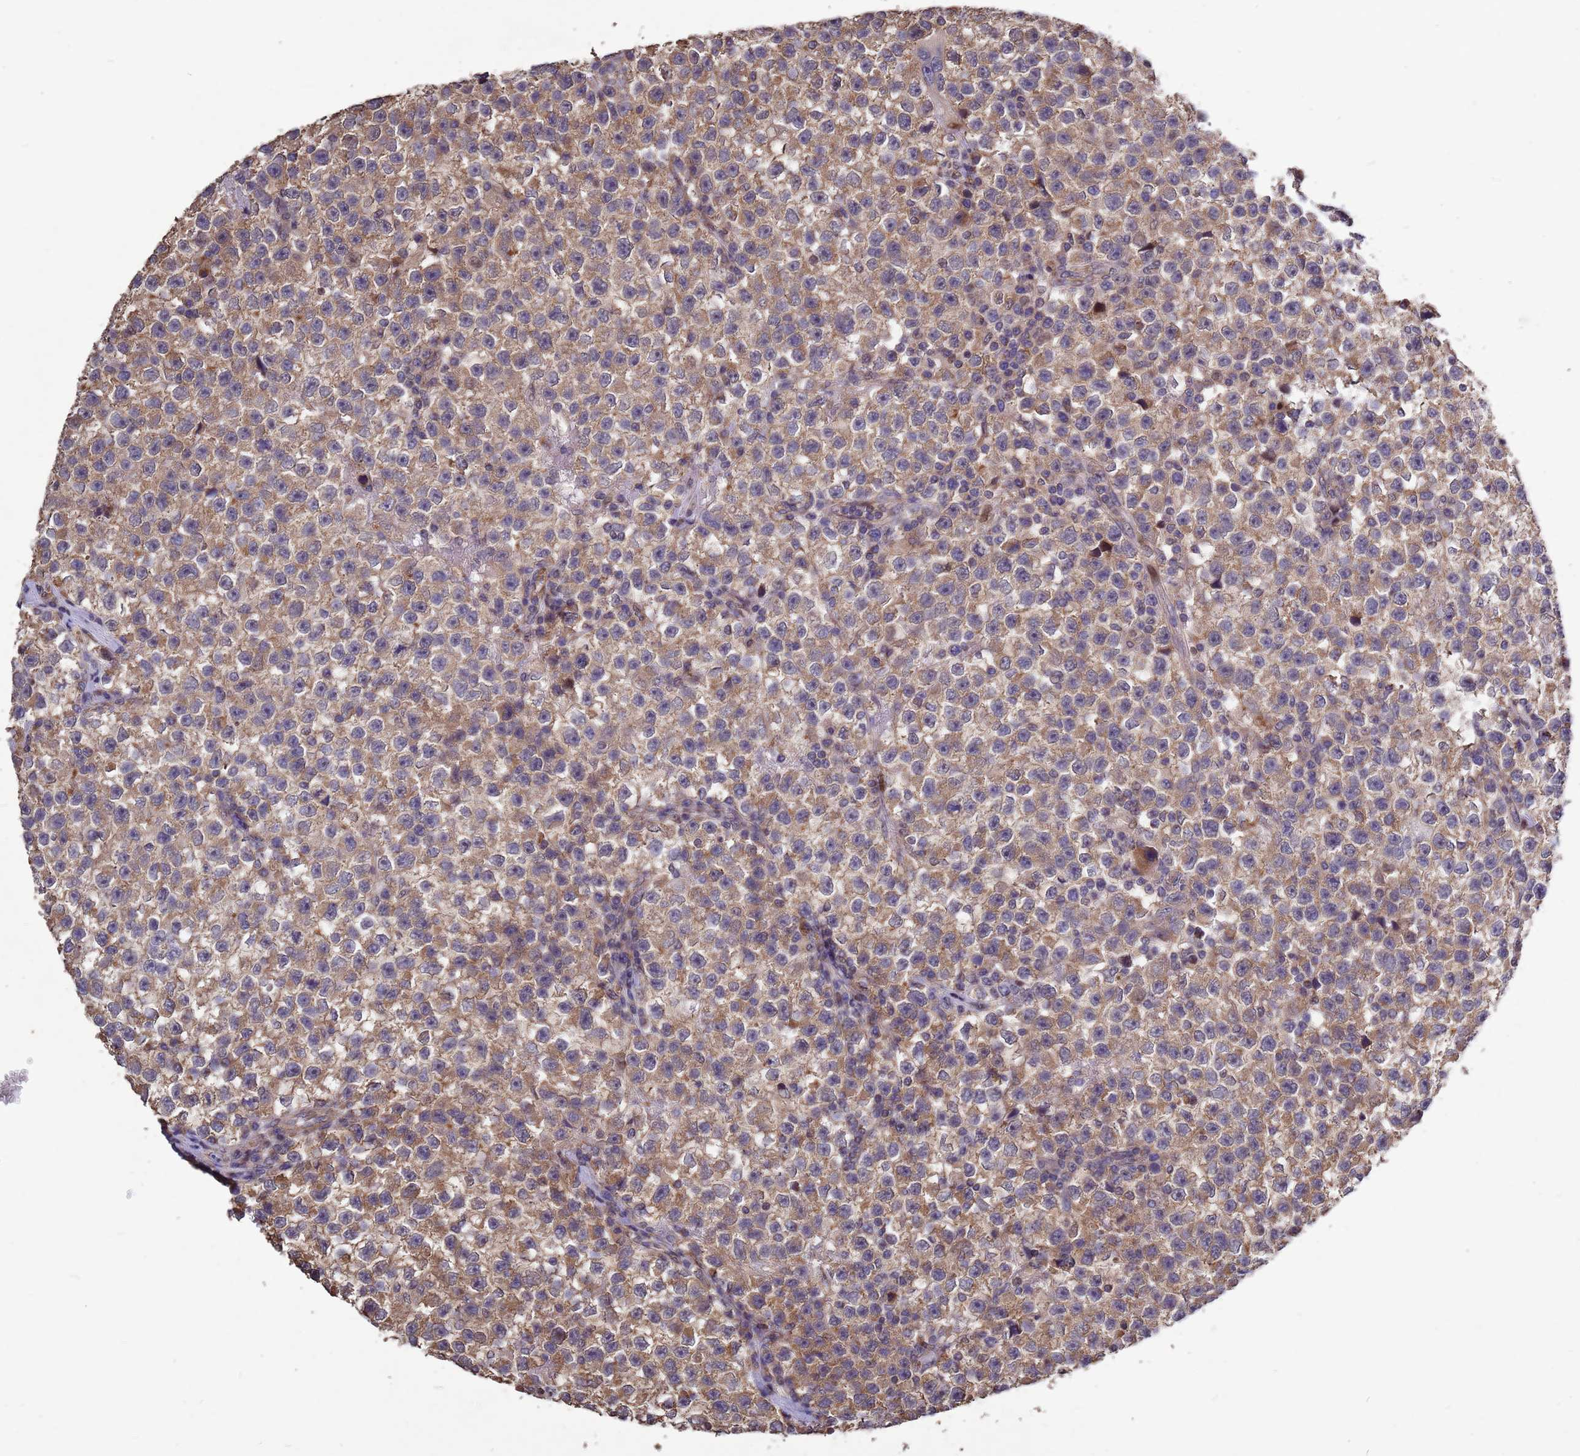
{"staining": {"intensity": "moderate", "quantity": ">75%", "location": "cytoplasmic/membranous"}, "tissue": "testis cancer", "cell_type": "Tumor cells", "image_type": "cancer", "snomed": [{"axis": "morphology", "description": "Seminoma, NOS"}, {"axis": "topography", "description": "Testis"}], "caption": "Immunohistochemistry of human seminoma (testis) shows medium levels of moderate cytoplasmic/membranous positivity in about >75% of tumor cells. (brown staining indicates protein expression, while blue staining denotes nuclei).", "gene": "RSPRY1", "patient": {"sex": "male", "age": 22}}